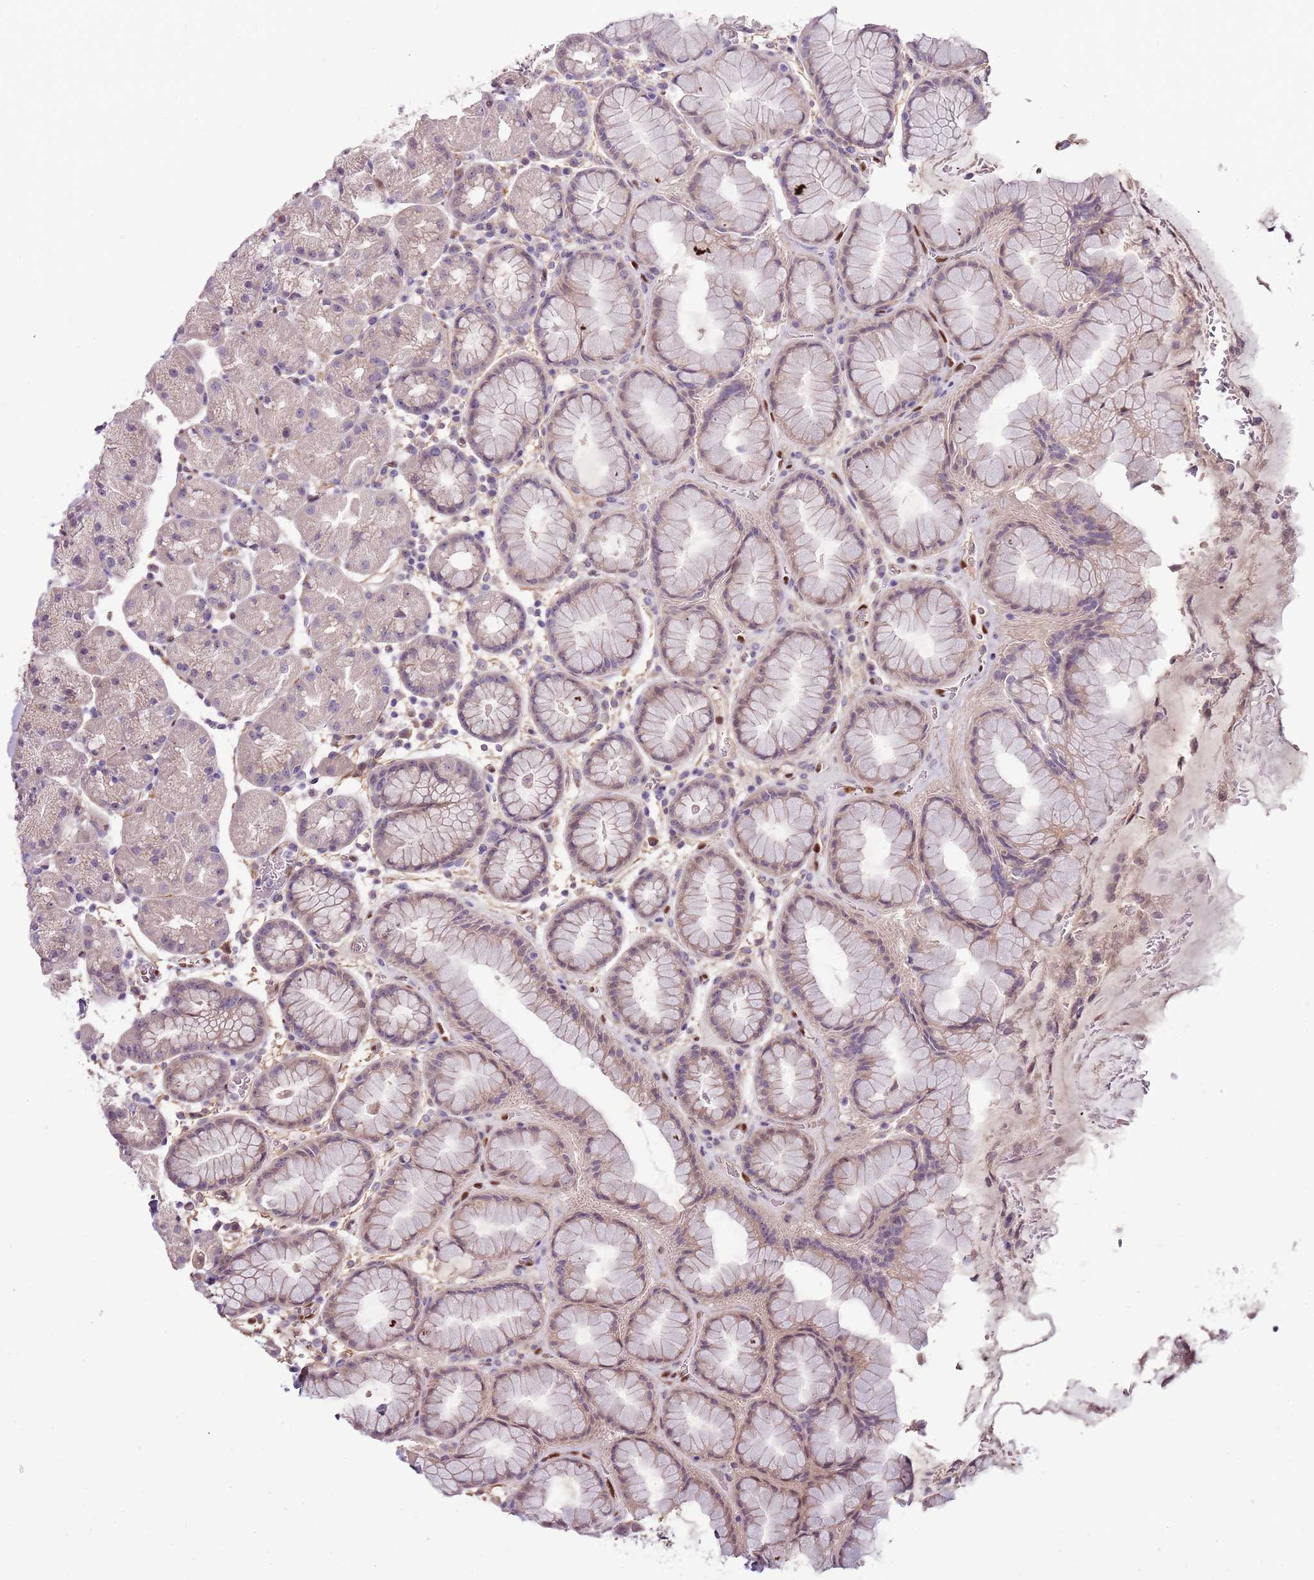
{"staining": {"intensity": "weak", "quantity": "<25%", "location": "cytoplasmic/membranous"}, "tissue": "stomach", "cell_type": "Glandular cells", "image_type": "normal", "snomed": [{"axis": "morphology", "description": "Normal tissue, NOS"}, {"axis": "topography", "description": "Stomach, upper"}, {"axis": "topography", "description": "Stomach, lower"}], "caption": "The photomicrograph exhibits no significant staining in glandular cells of stomach.", "gene": "NKX2", "patient": {"sex": "male", "age": 67}}